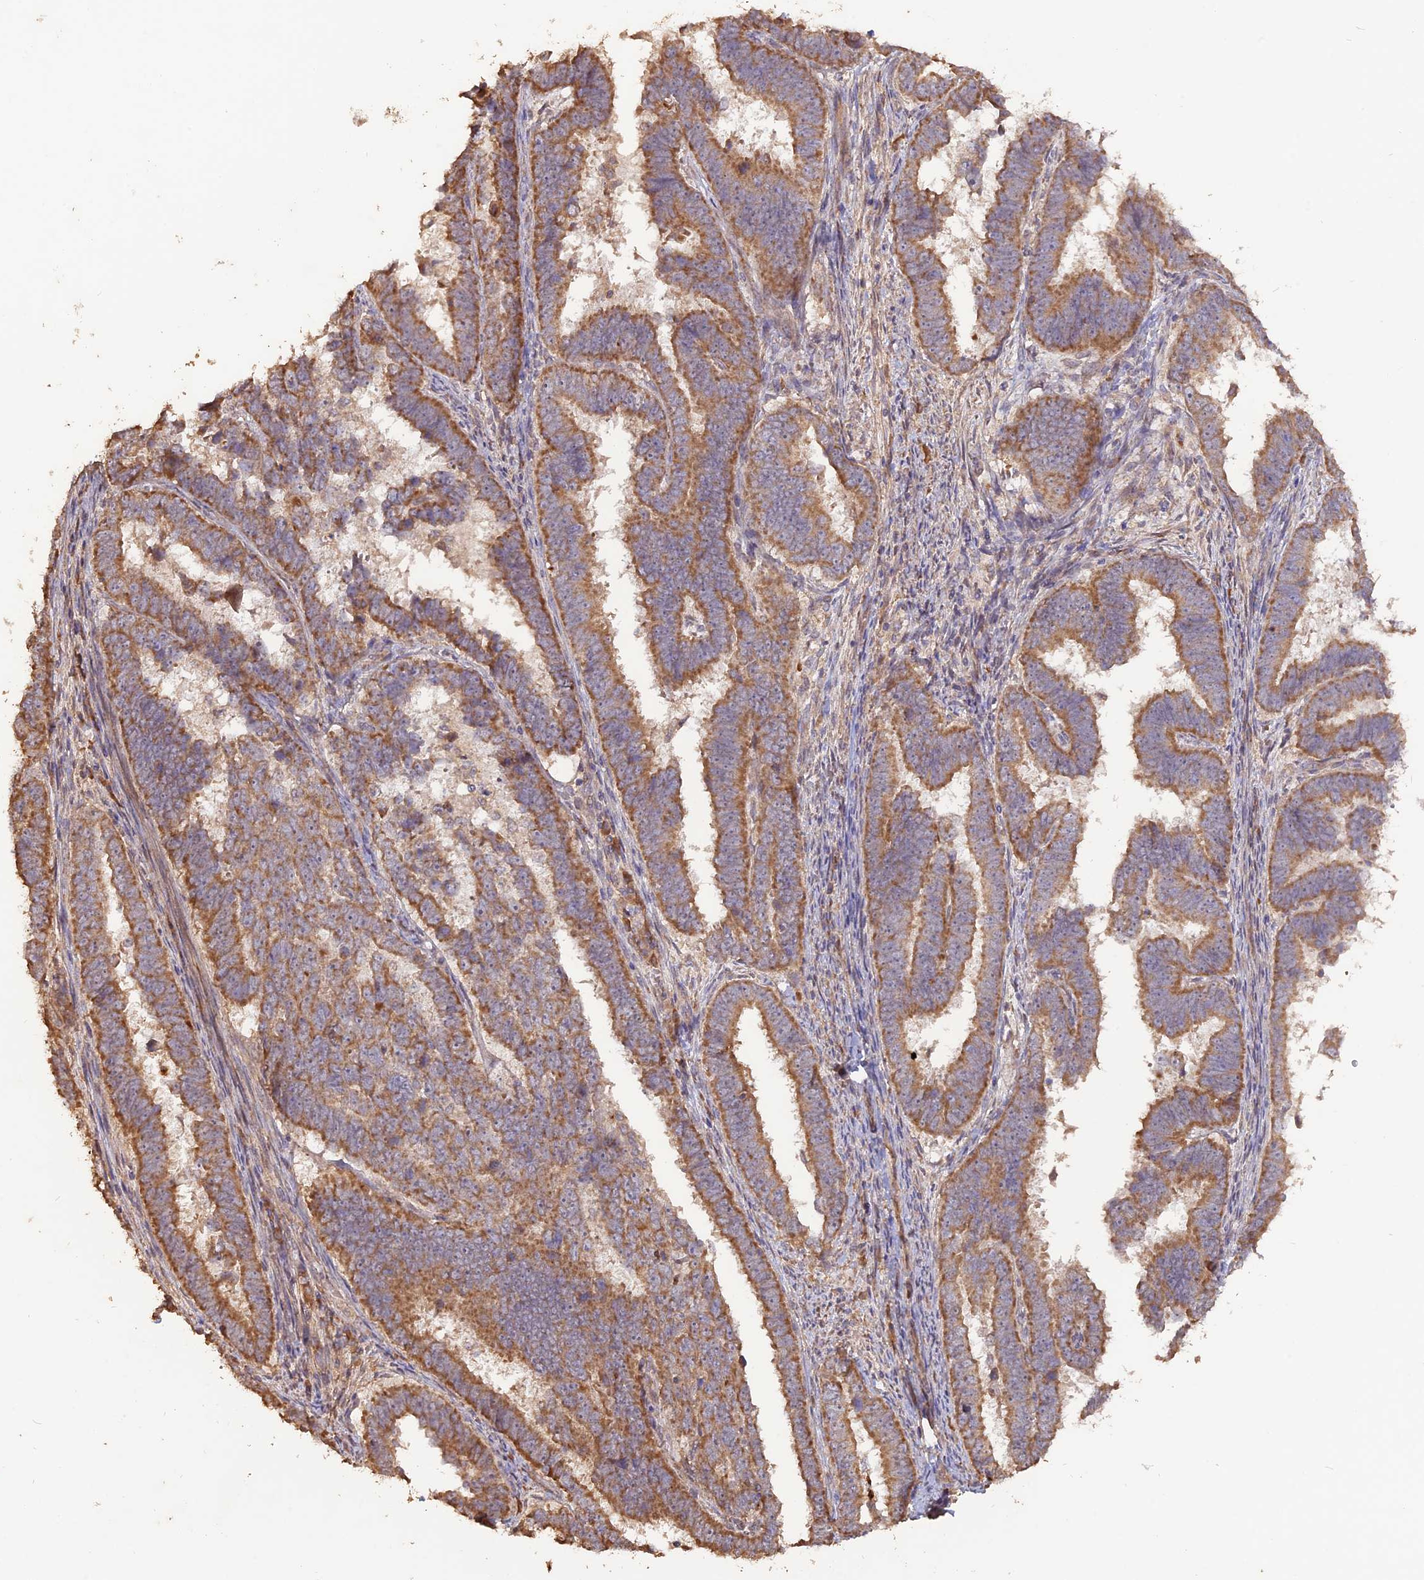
{"staining": {"intensity": "moderate", "quantity": ">75%", "location": "cytoplasmic/membranous"}, "tissue": "endometrial cancer", "cell_type": "Tumor cells", "image_type": "cancer", "snomed": [{"axis": "morphology", "description": "Adenocarcinoma, NOS"}, {"axis": "topography", "description": "Endometrium"}], "caption": "Immunohistochemical staining of endometrial adenocarcinoma shows moderate cytoplasmic/membranous protein expression in approximately >75% of tumor cells.", "gene": "LAYN", "patient": {"sex": "female", "age": 75}}